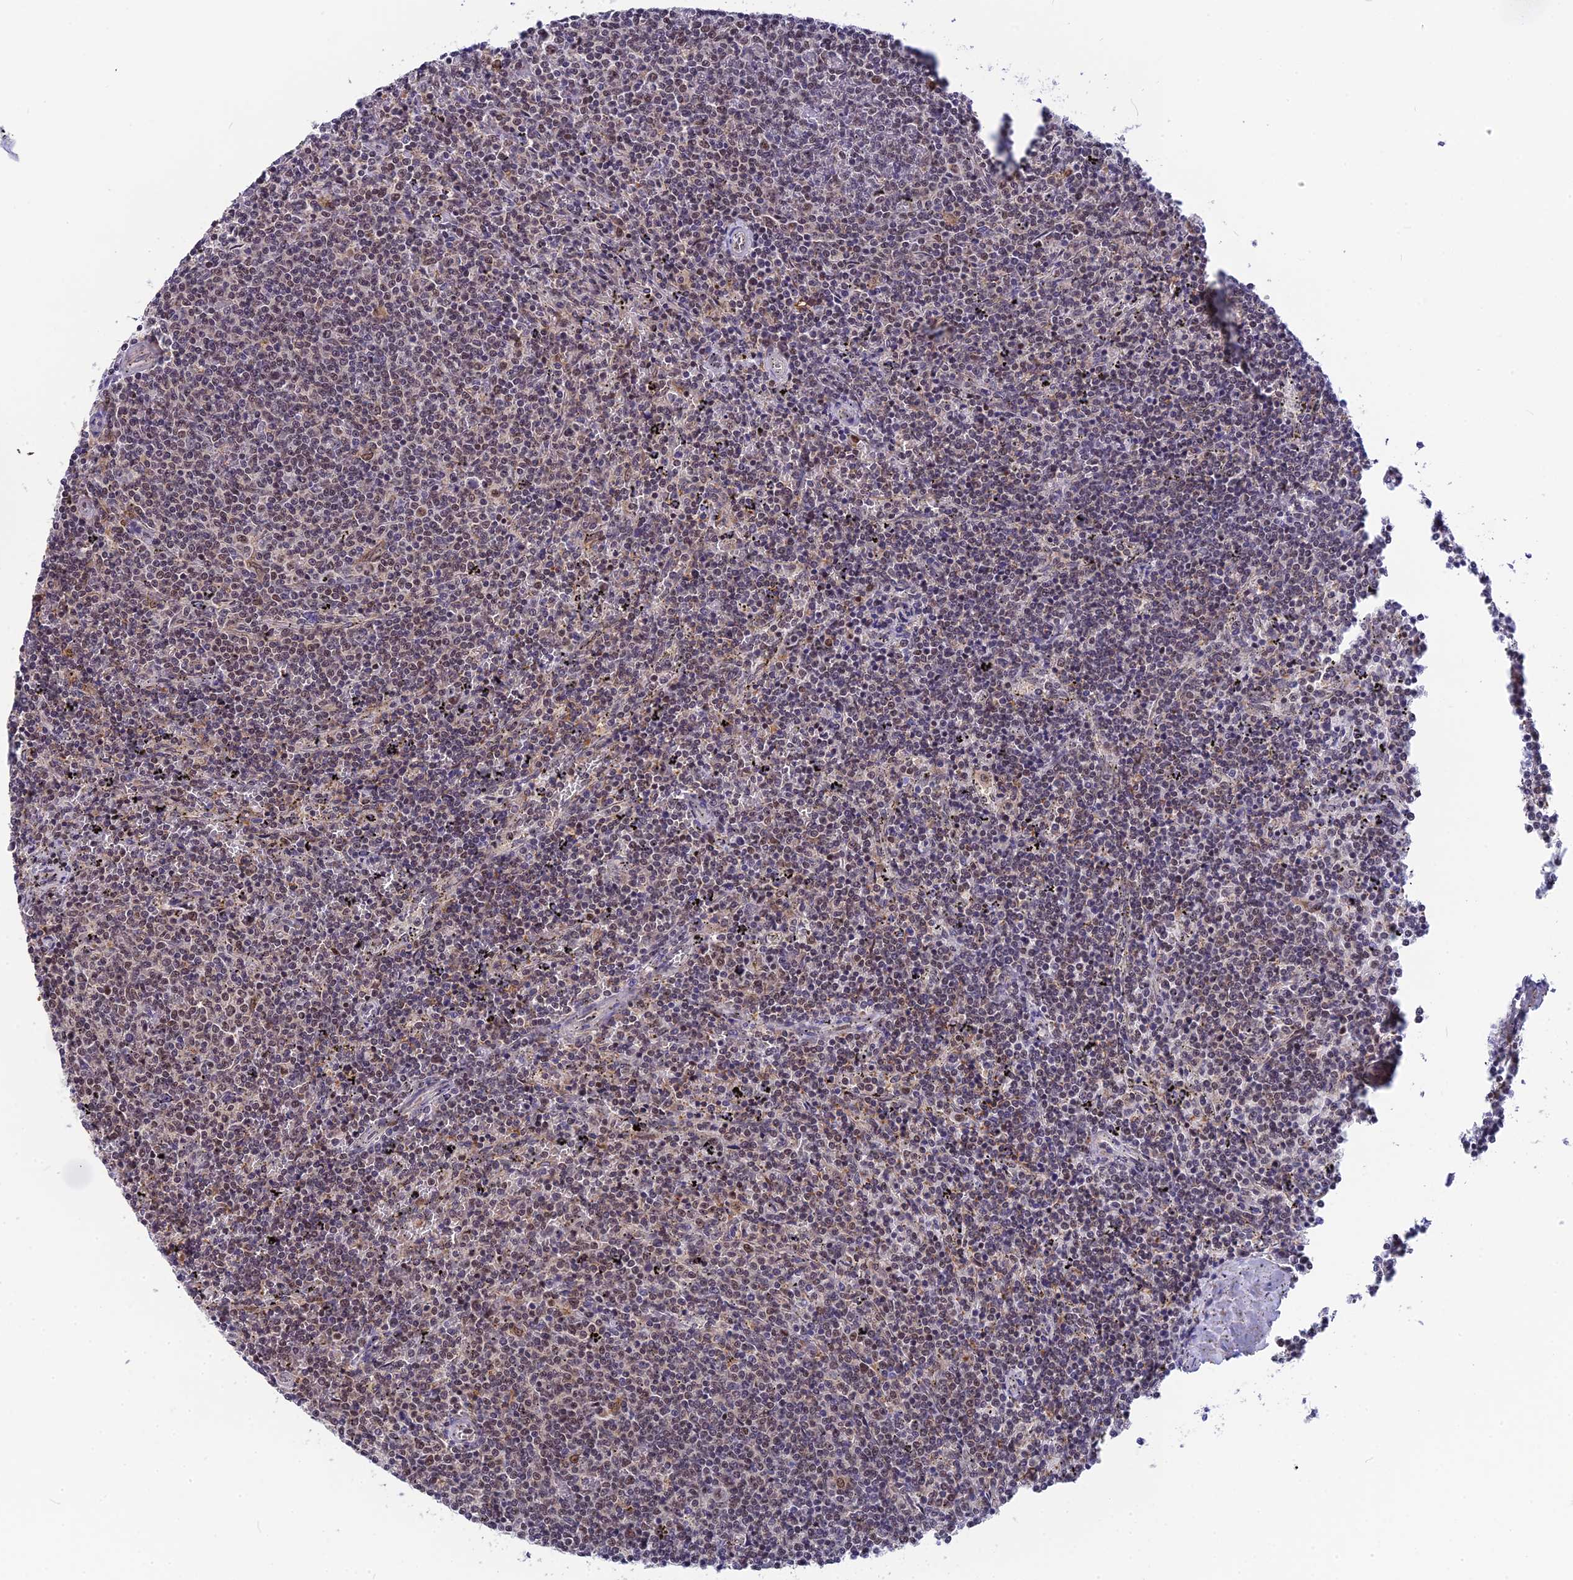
{"staining": {"intensity": "weak", "quantity": "25%-75%", "location": "nuclear"}, "tissue": "lymphoma", "cell_type": "Tumor cells", "image_type": "cancer", "snomed": [{"axis": "morphology", "description": "Malignant lymphoma, non-Hodgkin's type, Low grade"}, {"axis": "topography", "description": "Spleen"}], "caption": "Immunohistochemical staining of human lymphoma exhibits low levels of weak nuclear positivity in about 25%-75% of tumor cells.", "gene": "CMC1", "patient": {"sex": "female", "age": 50}}